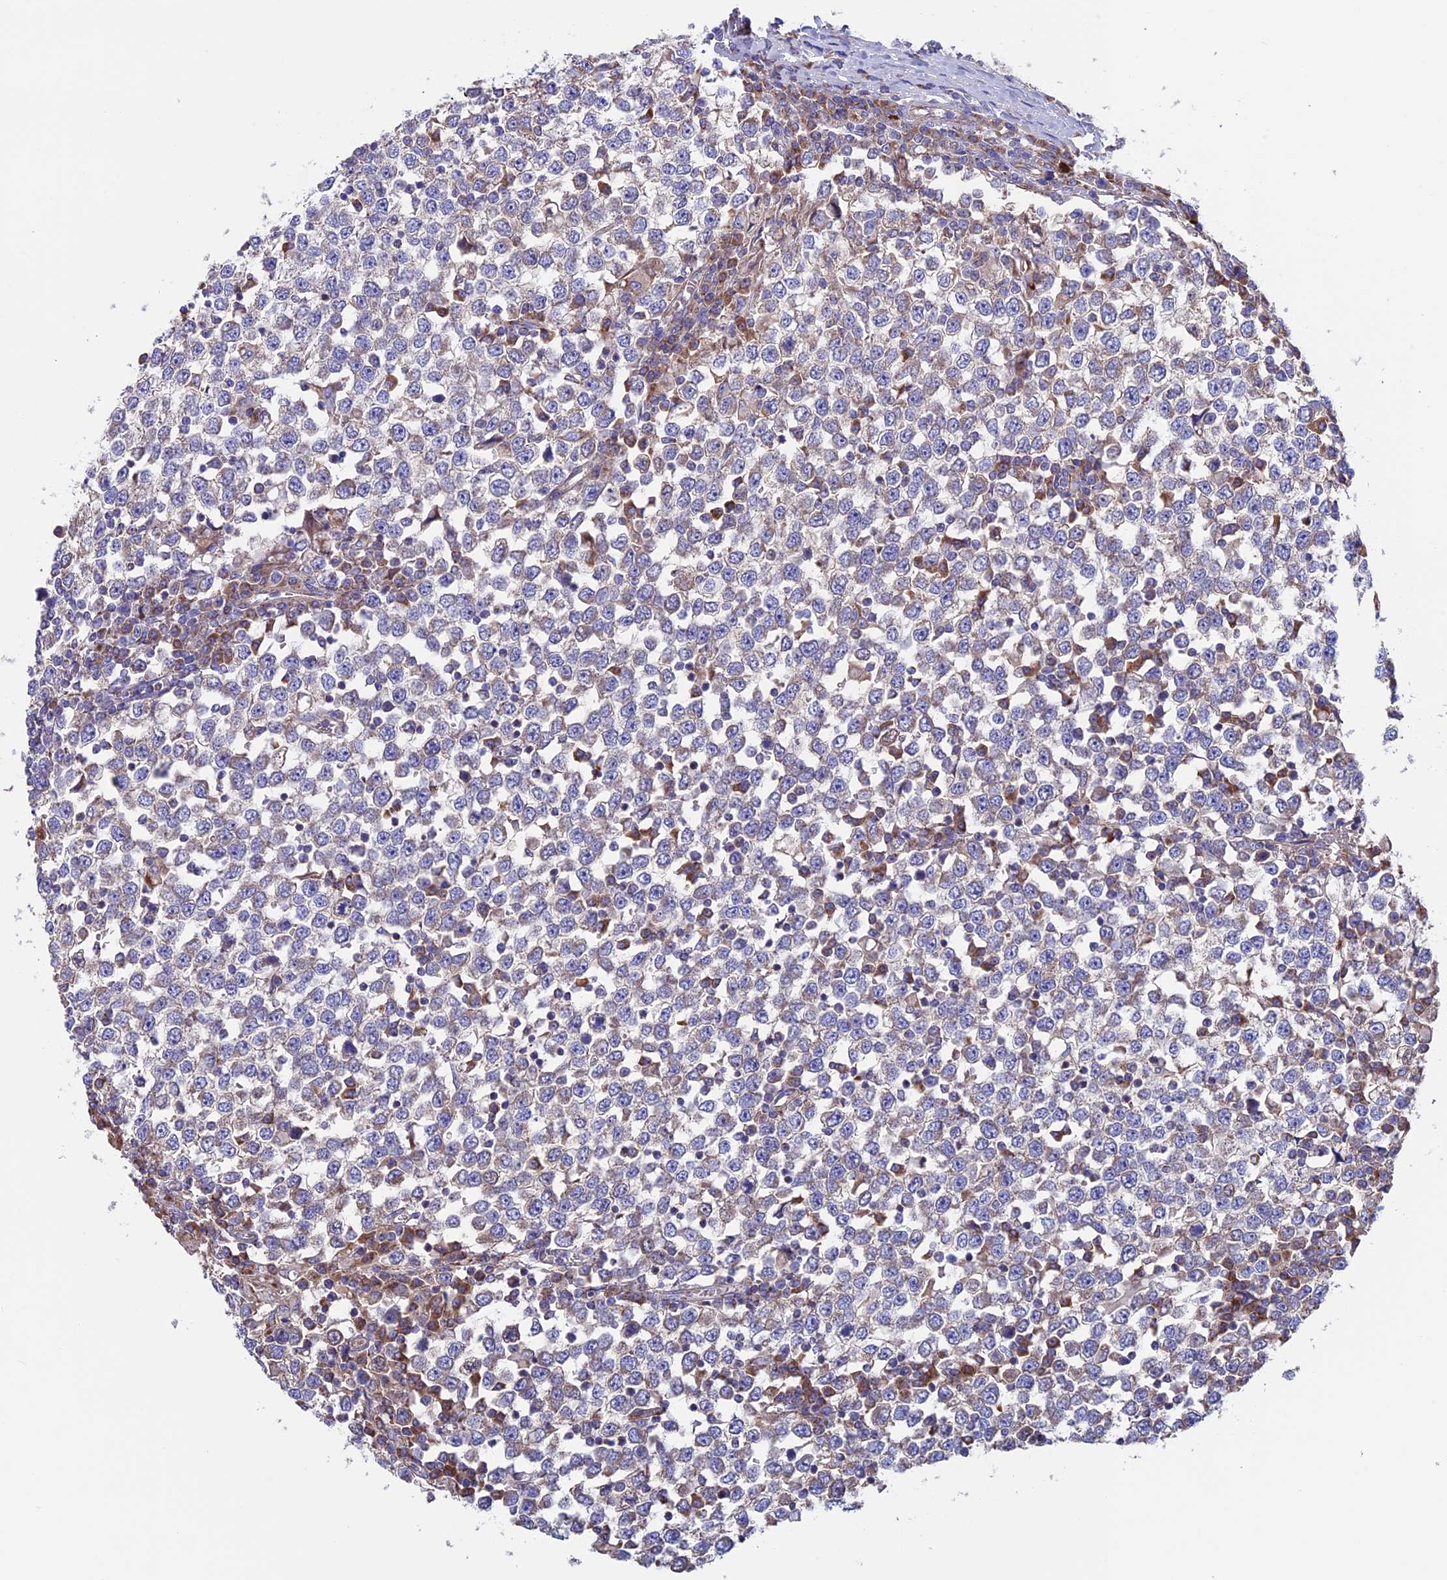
{"staining": {"intensity": "weak", "quantity": "<25%", "location": "cytoplasmic/membranous"}, "tissue": "testis cancer", "cell_type": "Tumor cells", "image_type": "cancer", "snomed": [{"axis": "morphology", "description": "Seminoma, NOS"}, {"axis": "topography", "description": "Testis"}], "caption": "This is an immunohistochemistry (IHC) histopathology image of testis seminoma. There is no expression in tumor cells.", "gene": "SLC15A5", "patient": {"sex": "male", "age": 65}}